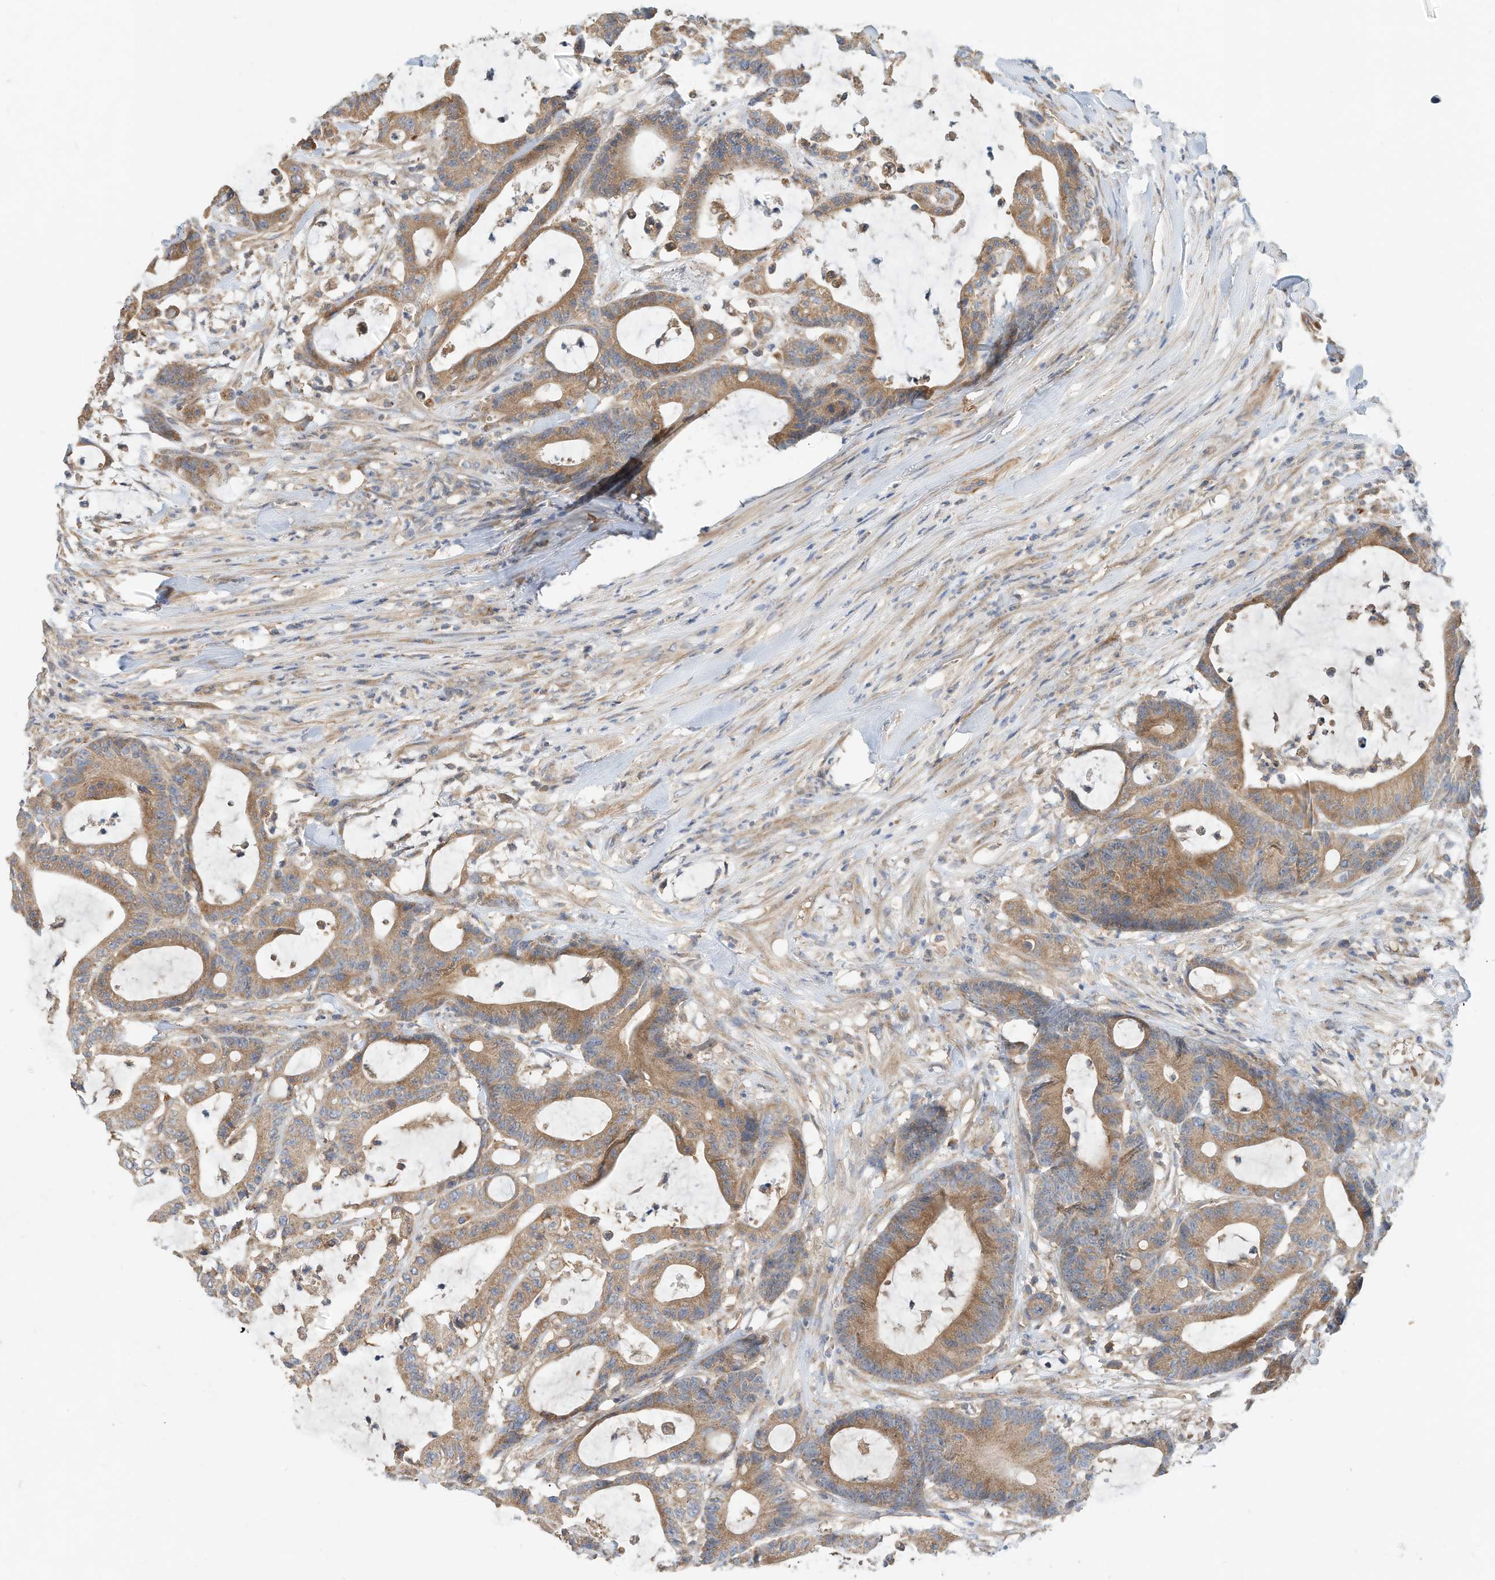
{"staining": {"intensity": "moderate", "quantity": ">75%", "location": "cytoplasmic/membranous"}, "tissue": "colorectal cancer", "cell_type": "Tumor cells", "image_type": "cancer", "snomed": [{"axis": "morphology", "description": "Adenocarcinoma, NOS"}, {"axis": "topography", "description": "Colon"}], "caption": "IHC micrograph of neoplastic tissue: colorectal adenocarcinoma stained using immunohistochemistry (IHC) reveals medium levels of moderate protein expression localized specifically in the cytoplasmic/membranous of tumor cells, appearing as a cytoplasmic/membranous brown color.", "gene": "CPAMD8", "patient": {"sex": "female", "age": 84}}